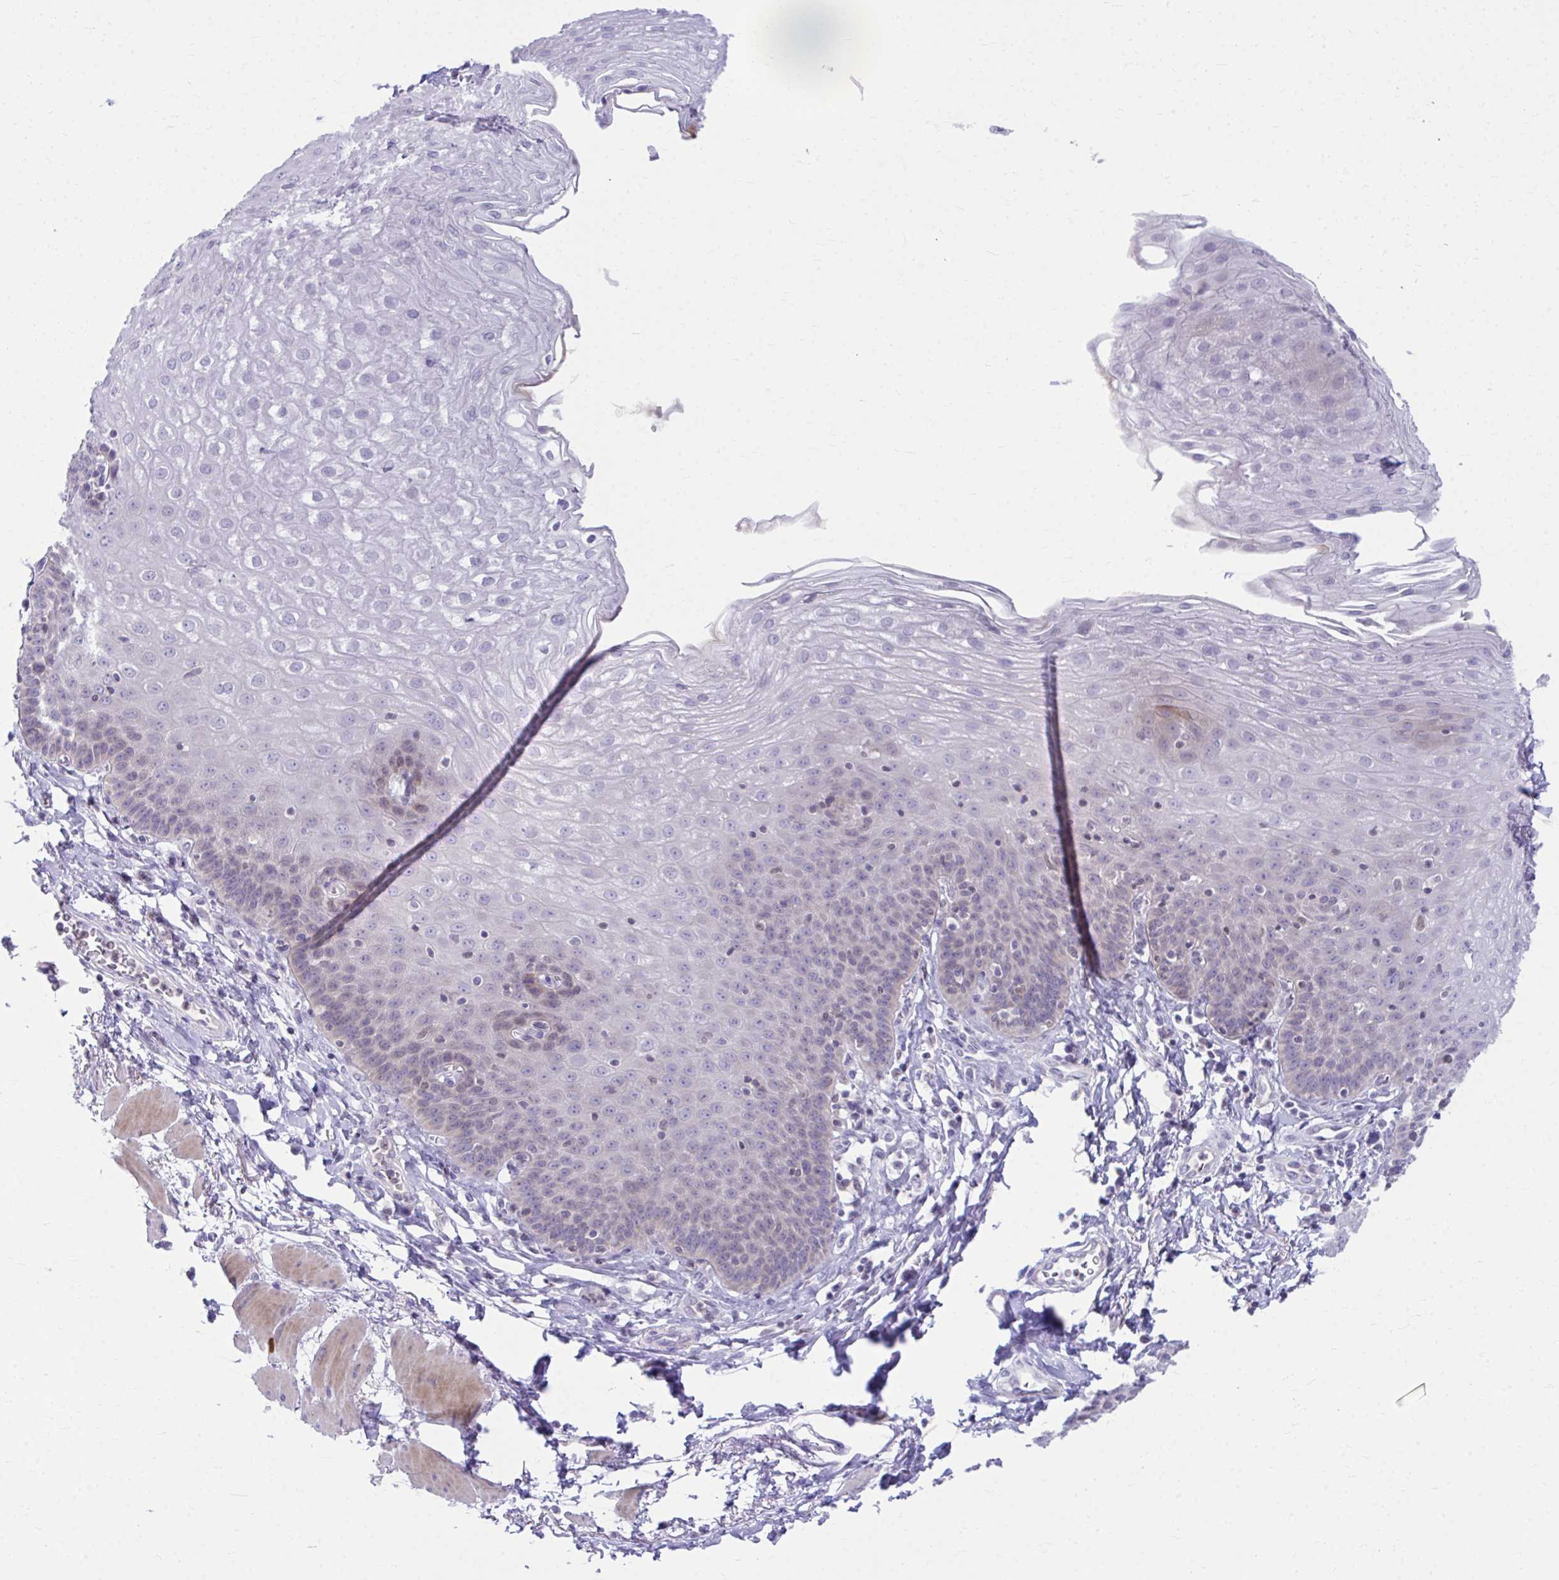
{"staining": {"intensity": "negative", "quantity": "none", "location": "none"}, "tissue": "esophagus", "cell_type": "Squamous epithelial cells", "image_type": "normal", "snomed": [{"axis": "morphology", "description": "Normal tissue, NOS"}, {"axis": "topography", "description": "Esophagus"}], "caption": "Micrograph shows no significant protein expression in squamous epithelial cells of normal esophagus. (Stains: DAB IHC with hematoxylin counter stain, Microscopy: brightfield microscopy at high magnification).", "gene": "OR7A5", "patient": {"sex": "female", "age": 81}}